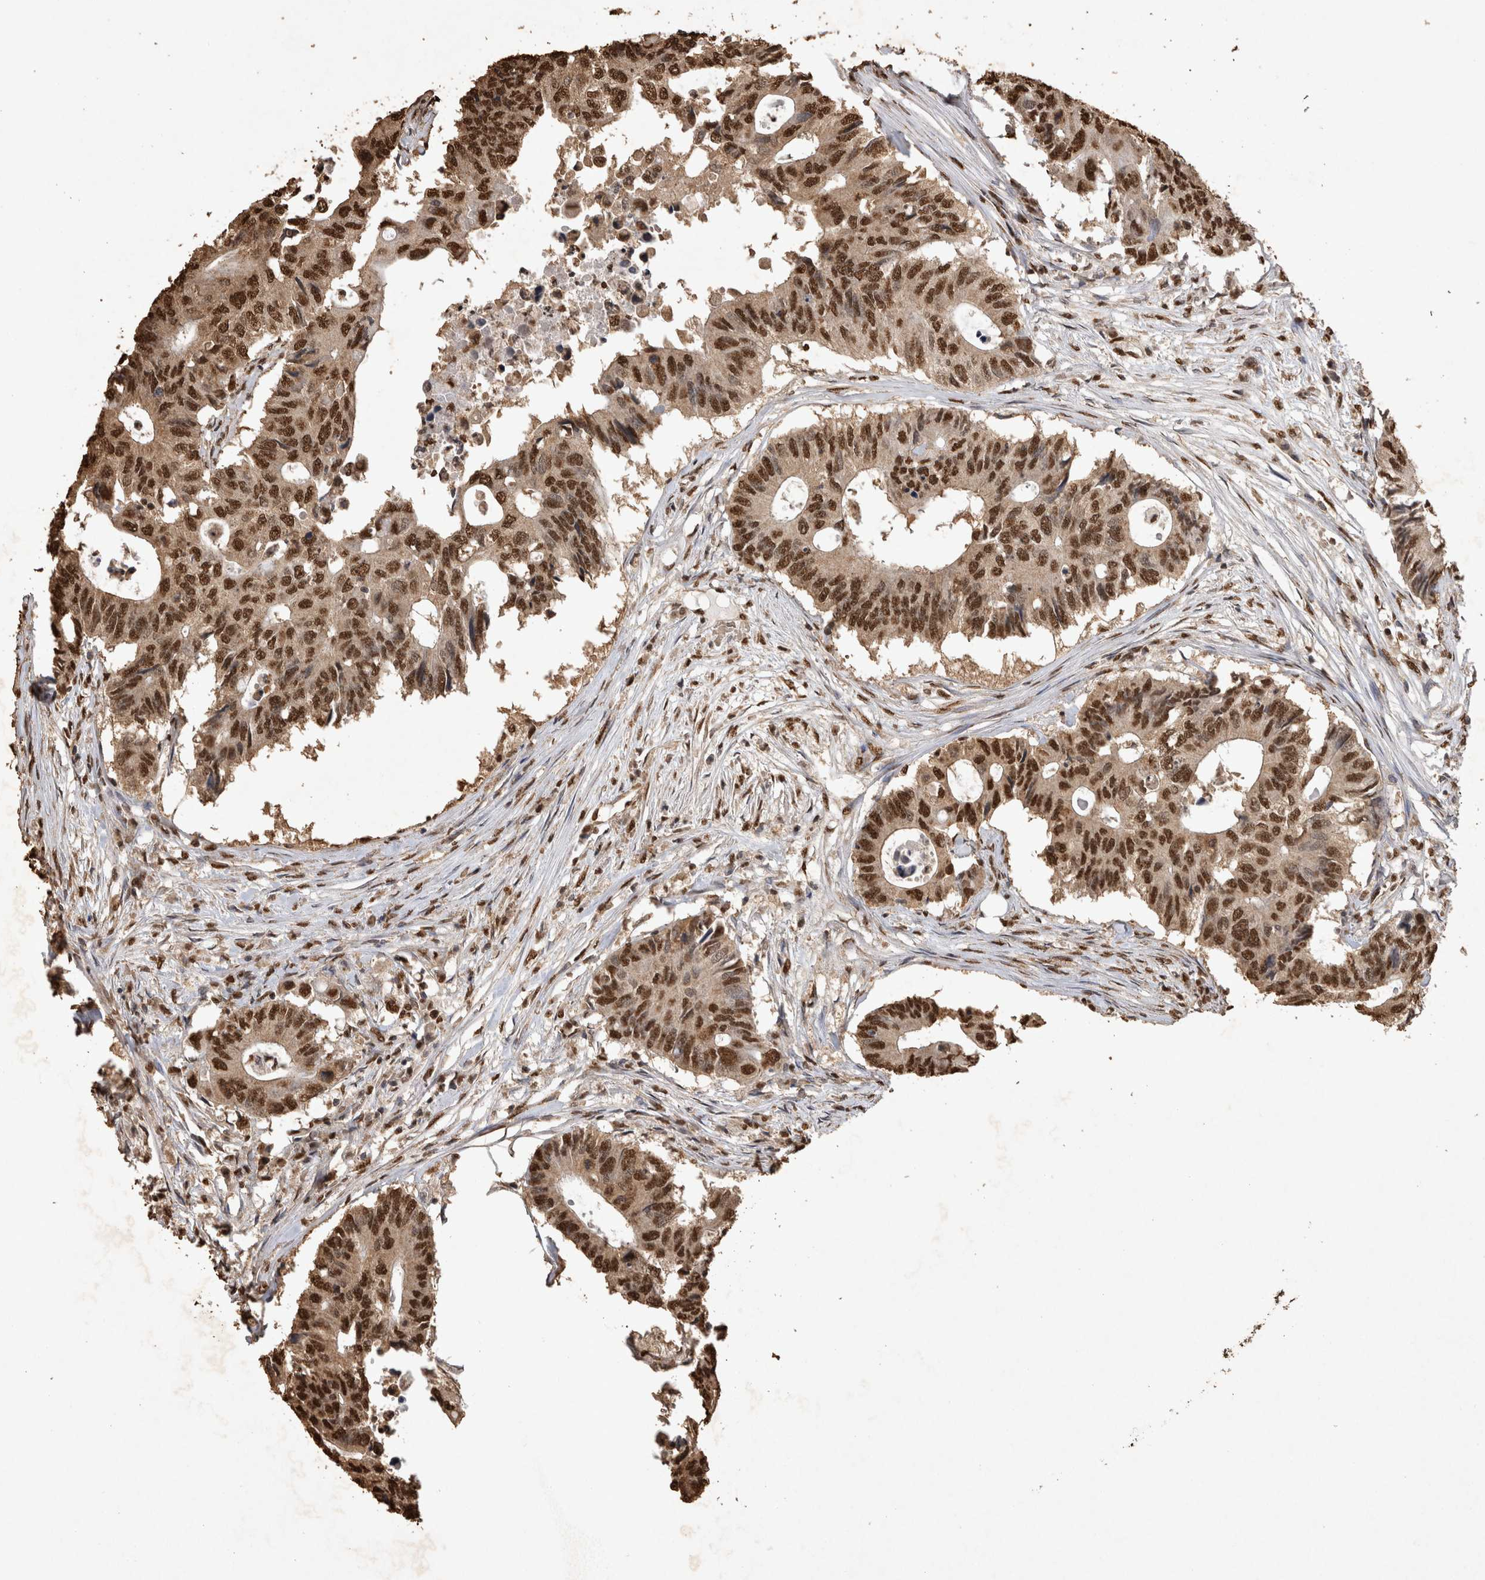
{"staining": {"intensity": "strong", "quantity": ">75%", "location": "nuclear"}, "tissue": "colorectal cancer", "cell_type": "Tumor cells", "image_type": "cancer", "snomed": [{"axis": "morphology", "description": "Adenocarcinoma, NOS"}, {"axis": "topography", "description": "Colon"}], "caption": "Protein expression analysis of colorectal cancer (adenocarcinoma) displays strong nuclear positivity in approximately >75% of tumor cells.", "gene": "OAS2", "patient": {"sex": "male", "age": 71}}